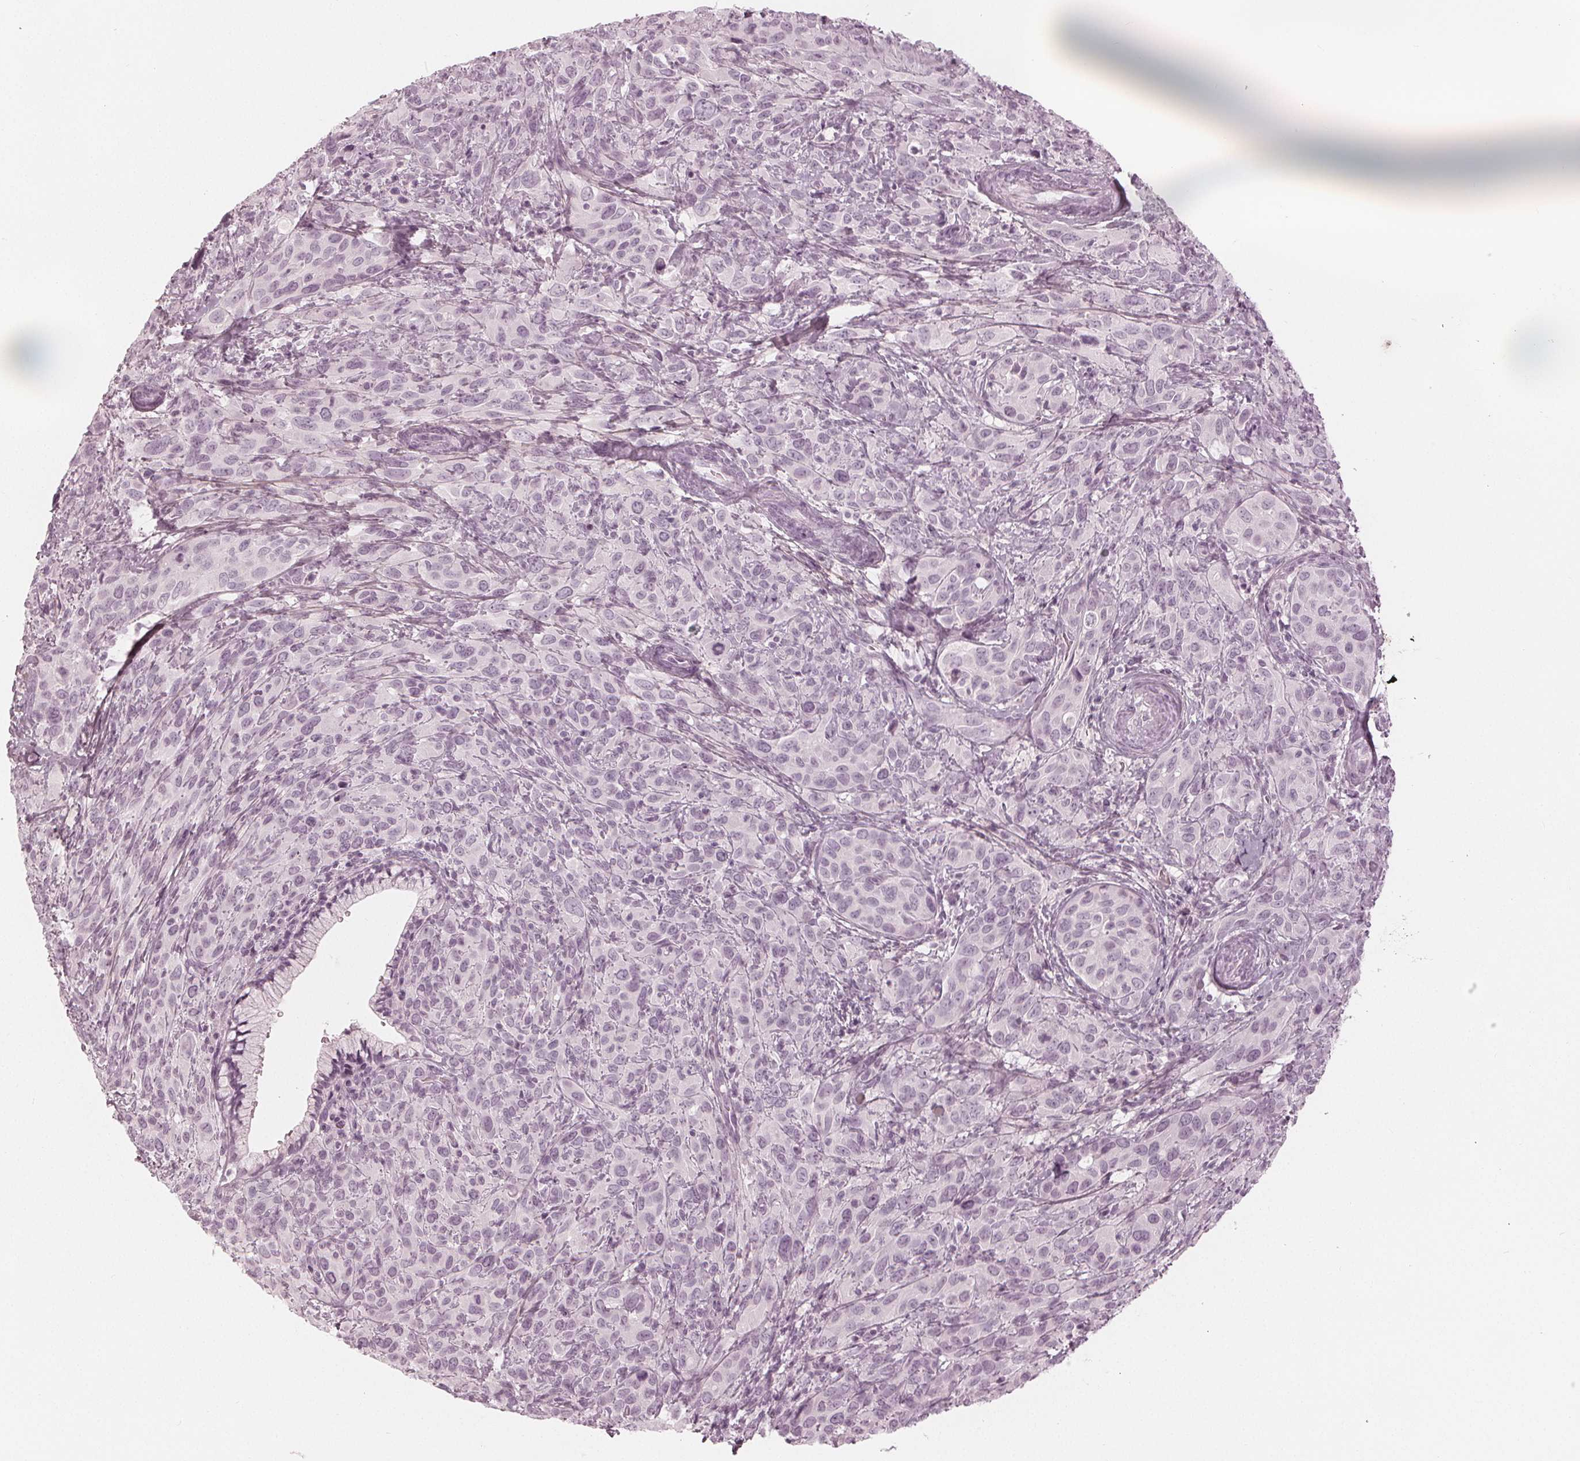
{"staining": {"intensity": "negative", "quantity": "none", "location": "none"}, "tissue": "cervical cancer", "cell_type": "Tumor cells", "image_type": "cancer", "snomed": [{"axis": "morphology", "description": "Squamous cell carcinoma, NOS"}, {"axis": "topography", "description": "Cervix"}], "caption": "Cervical cancer (squamous cell carcinoma) stained for a protein using immunohistochemistry (IHC) shows no expression tumor cells.", "gene": "PAEP", "patient": {"sex": "female", "age": 51}}